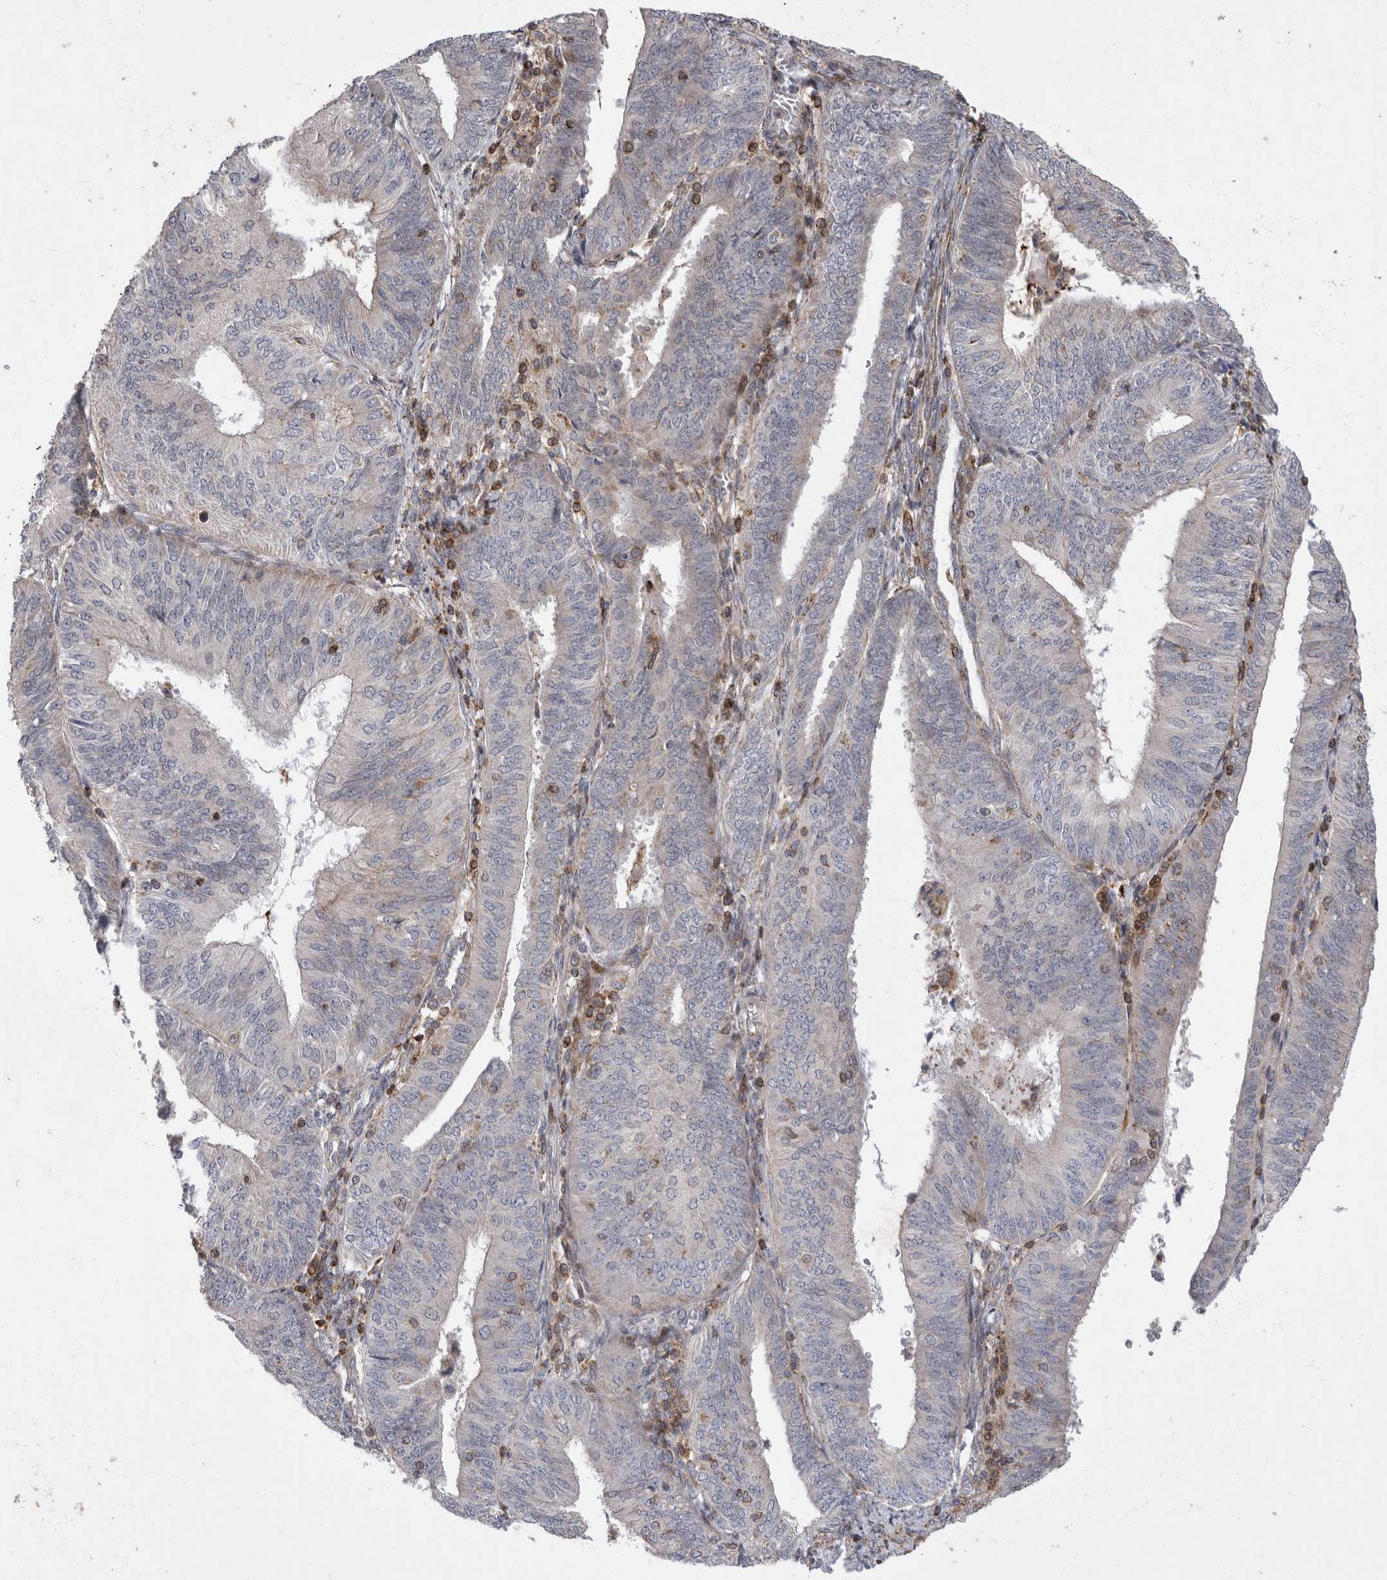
{"staining": {"intensity": "negative", "quantity": "none", "location": "none"}, "tissue": "endometrial cancer", "cell_type": "Tumor cells", "image_type": "cancer", "snomed": [{"axis": "morphology", "description": "Adenocarcinoma, NOS"}, {"axis": "topography", "description": "Endometrium"}], "caption": "Immunohistochemistry (IHC) micrograph of neoplastic tissue: endometrial cancer stained with DAB displays no significant protein positivity in tumor cells.", "gene": "MPZL1", "patient": {"sex": "female", "age": 58}}